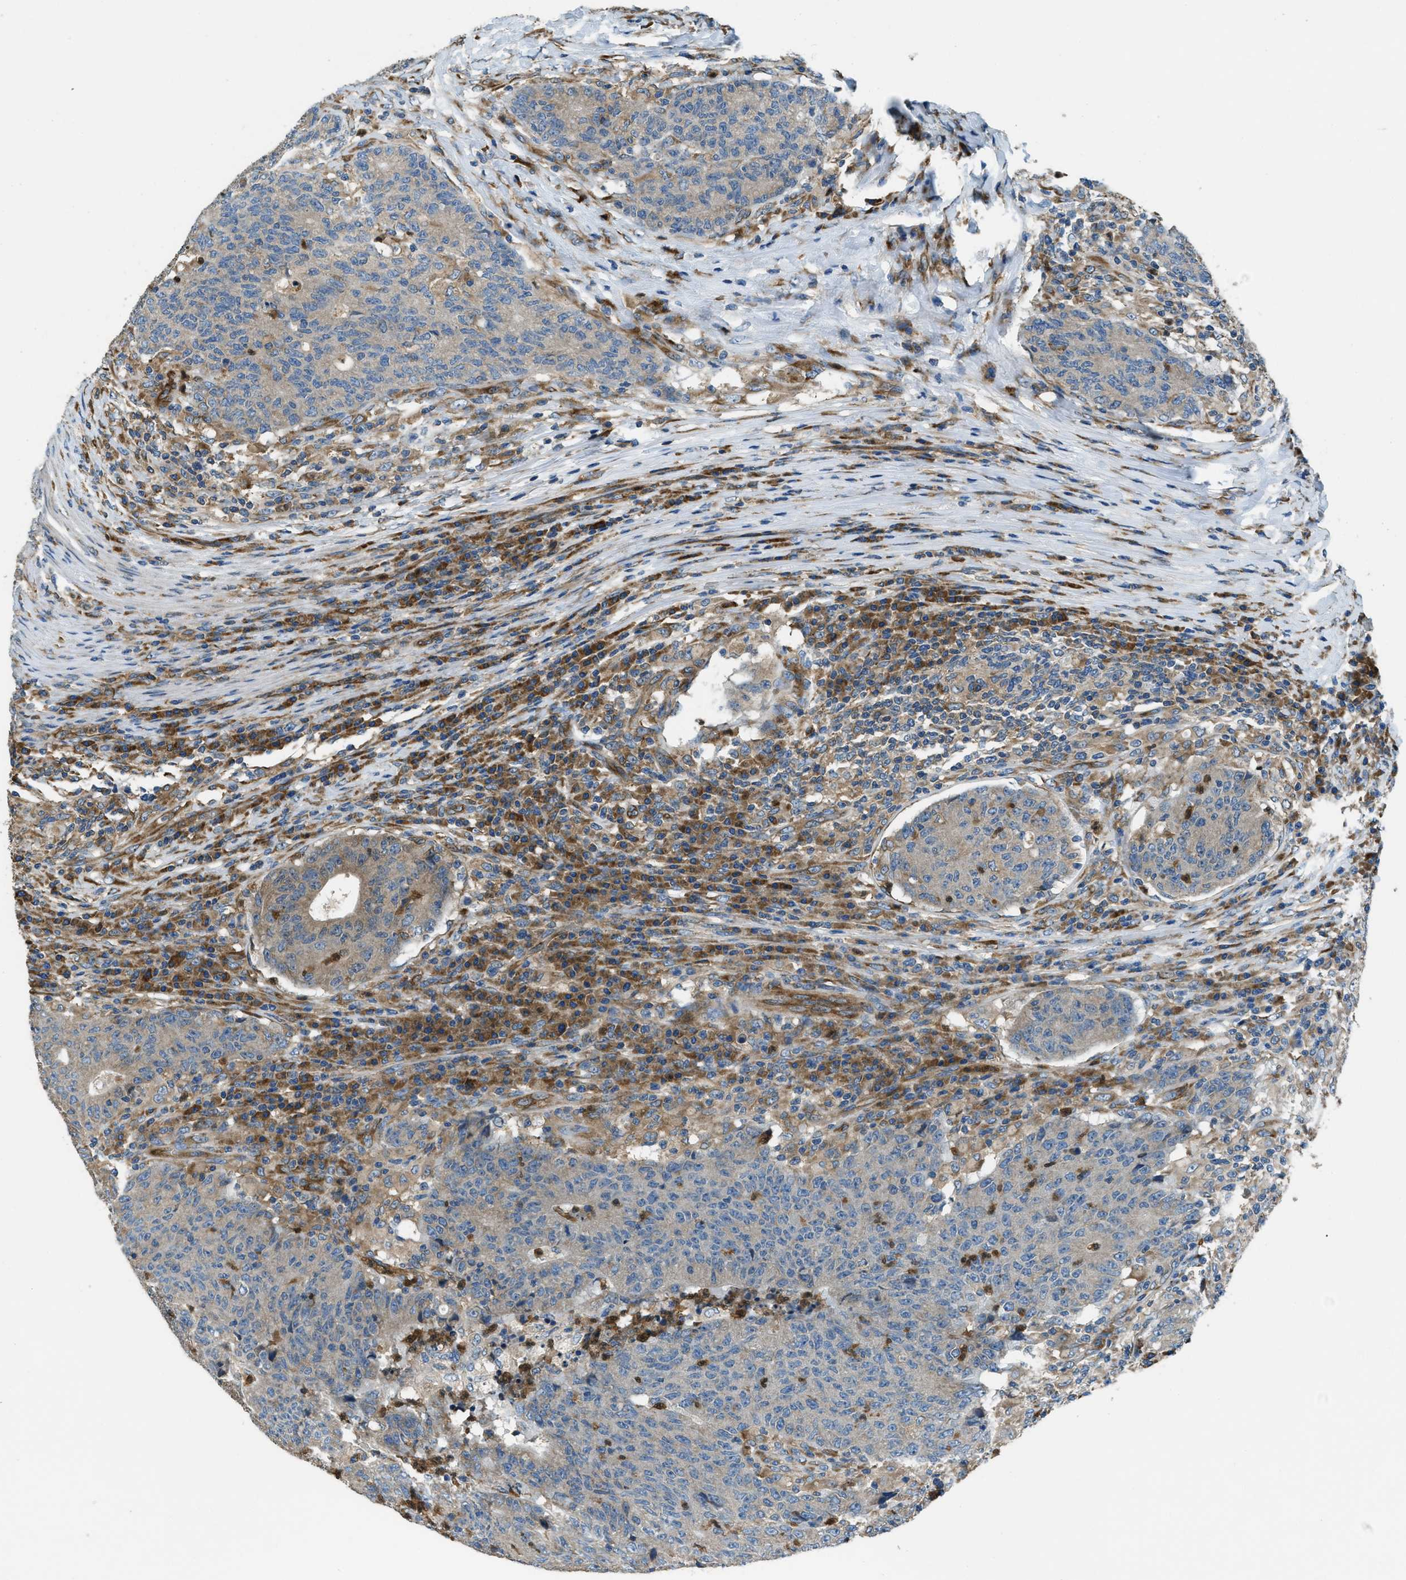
{"staining": {"intensity": "weak", "quantity": "<25%", "location": "cytoplasmic/membranous"}, "tissue": "colorectal cancer", "cell_type": "Tumor cells", "image_type": "cancer", "snomed": [{"axis": "morphology", "description": "Normal tissue, NOS"}, {"axis": "morphology", "description": "Adenocarcinoma, NOS"}, {"axis": "topography", "description": "Colon"}], "caption": "This is a photomicrograph of immunohistochemistry staining of colorectal cancer (adenocarcinoma), which shows no positivity in tumor cells. (Brightfield microscopy of DAB IHC at high magnification).", "gene": "GIMAP8", "patient": {"sex": "female", "age": 75}}